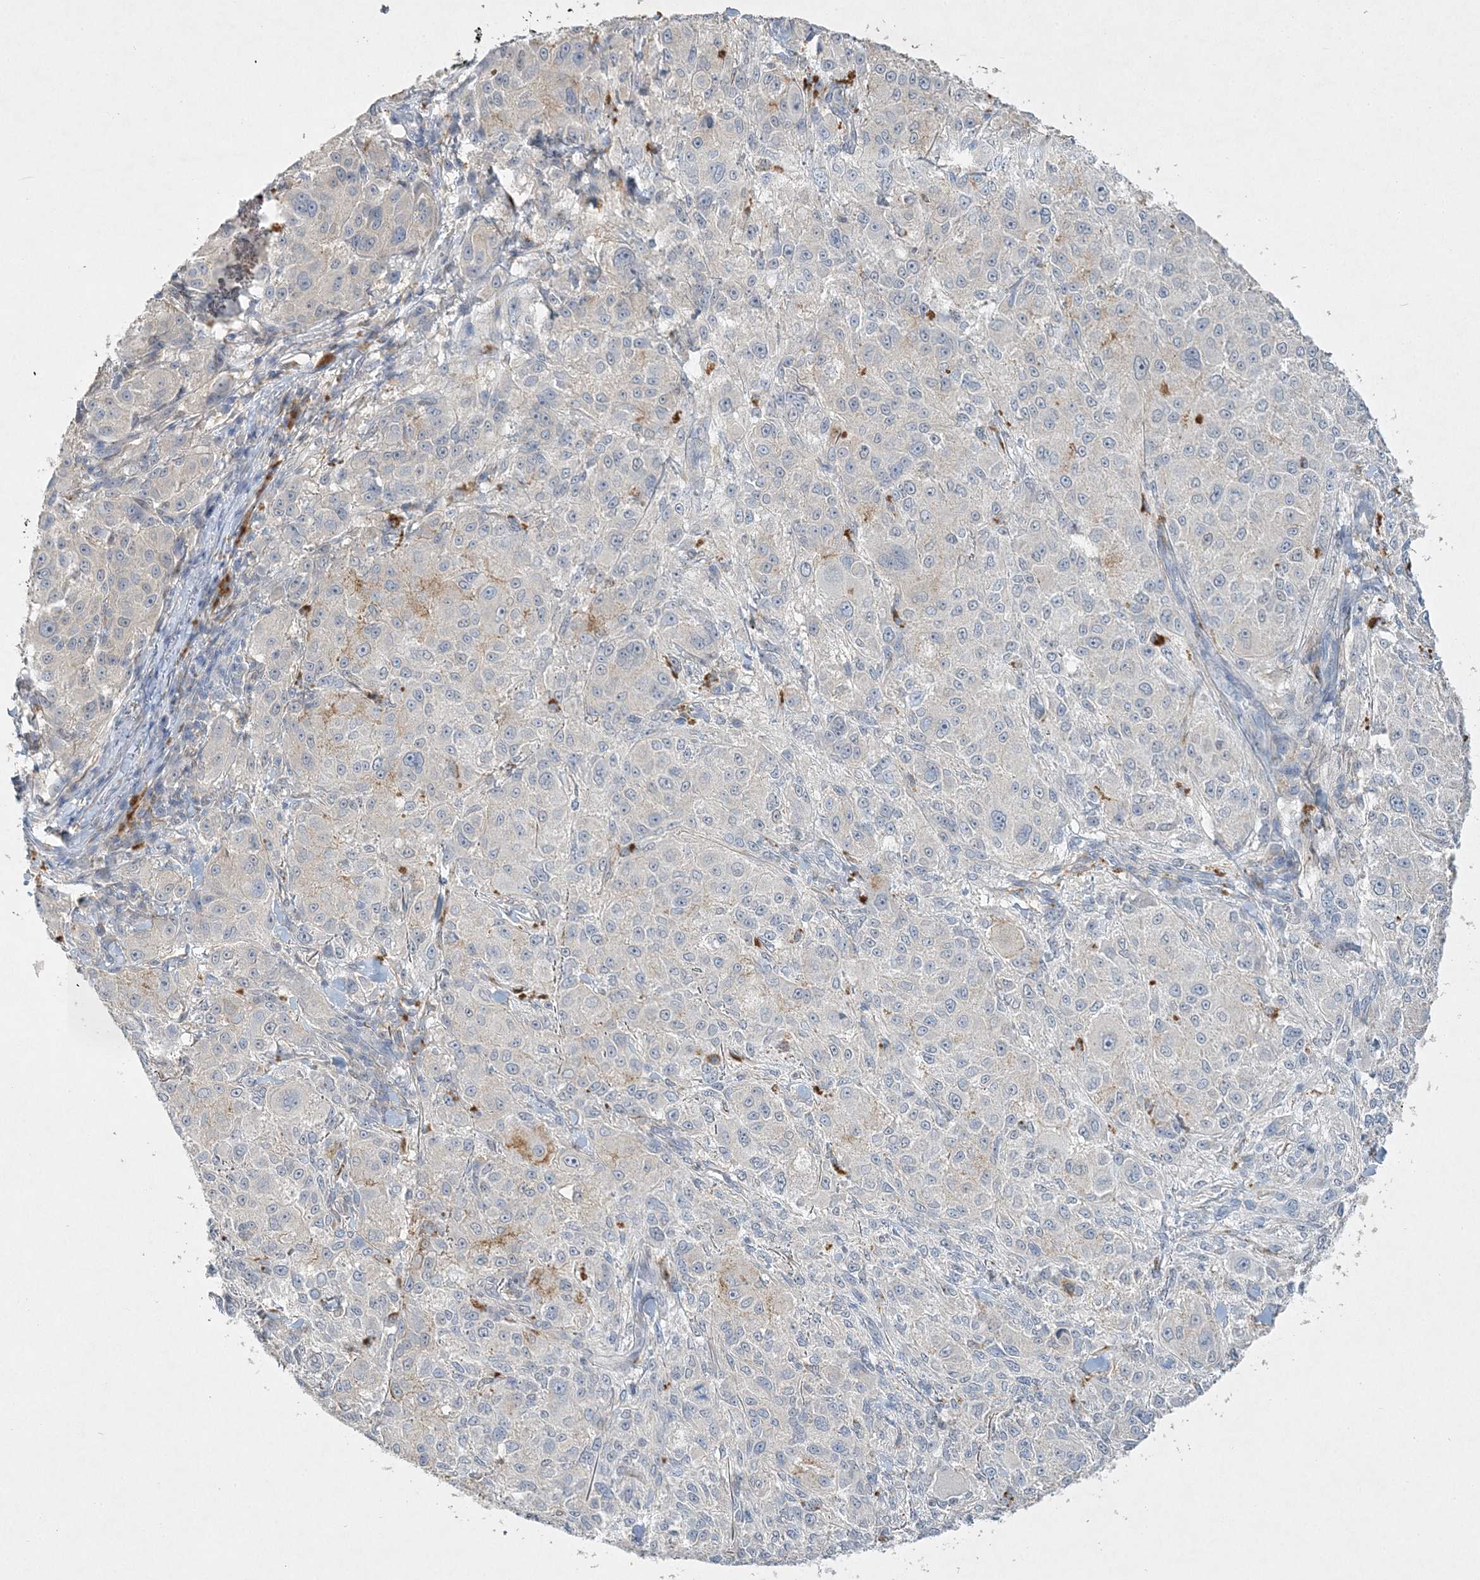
{"staining": {"intensity": "negative", "quantity": "none", "location": "none"}, "tissue": "melanoma", "cell_type": "Tumor cells", "image_type": "cancer", "snomed": [{"axis": "morphology", "description": "Necrosis, NOS"}, {"axis": "morphology", "description": "Malignant melanoma, NOS"}, {"axis": "topography", "description": "Skin"}], "caption": "IHC of human melanoma demonstrates no staining in tumor cells.", "gene": "MAT2B", "patient": {"sex": "female", "age": 87}}